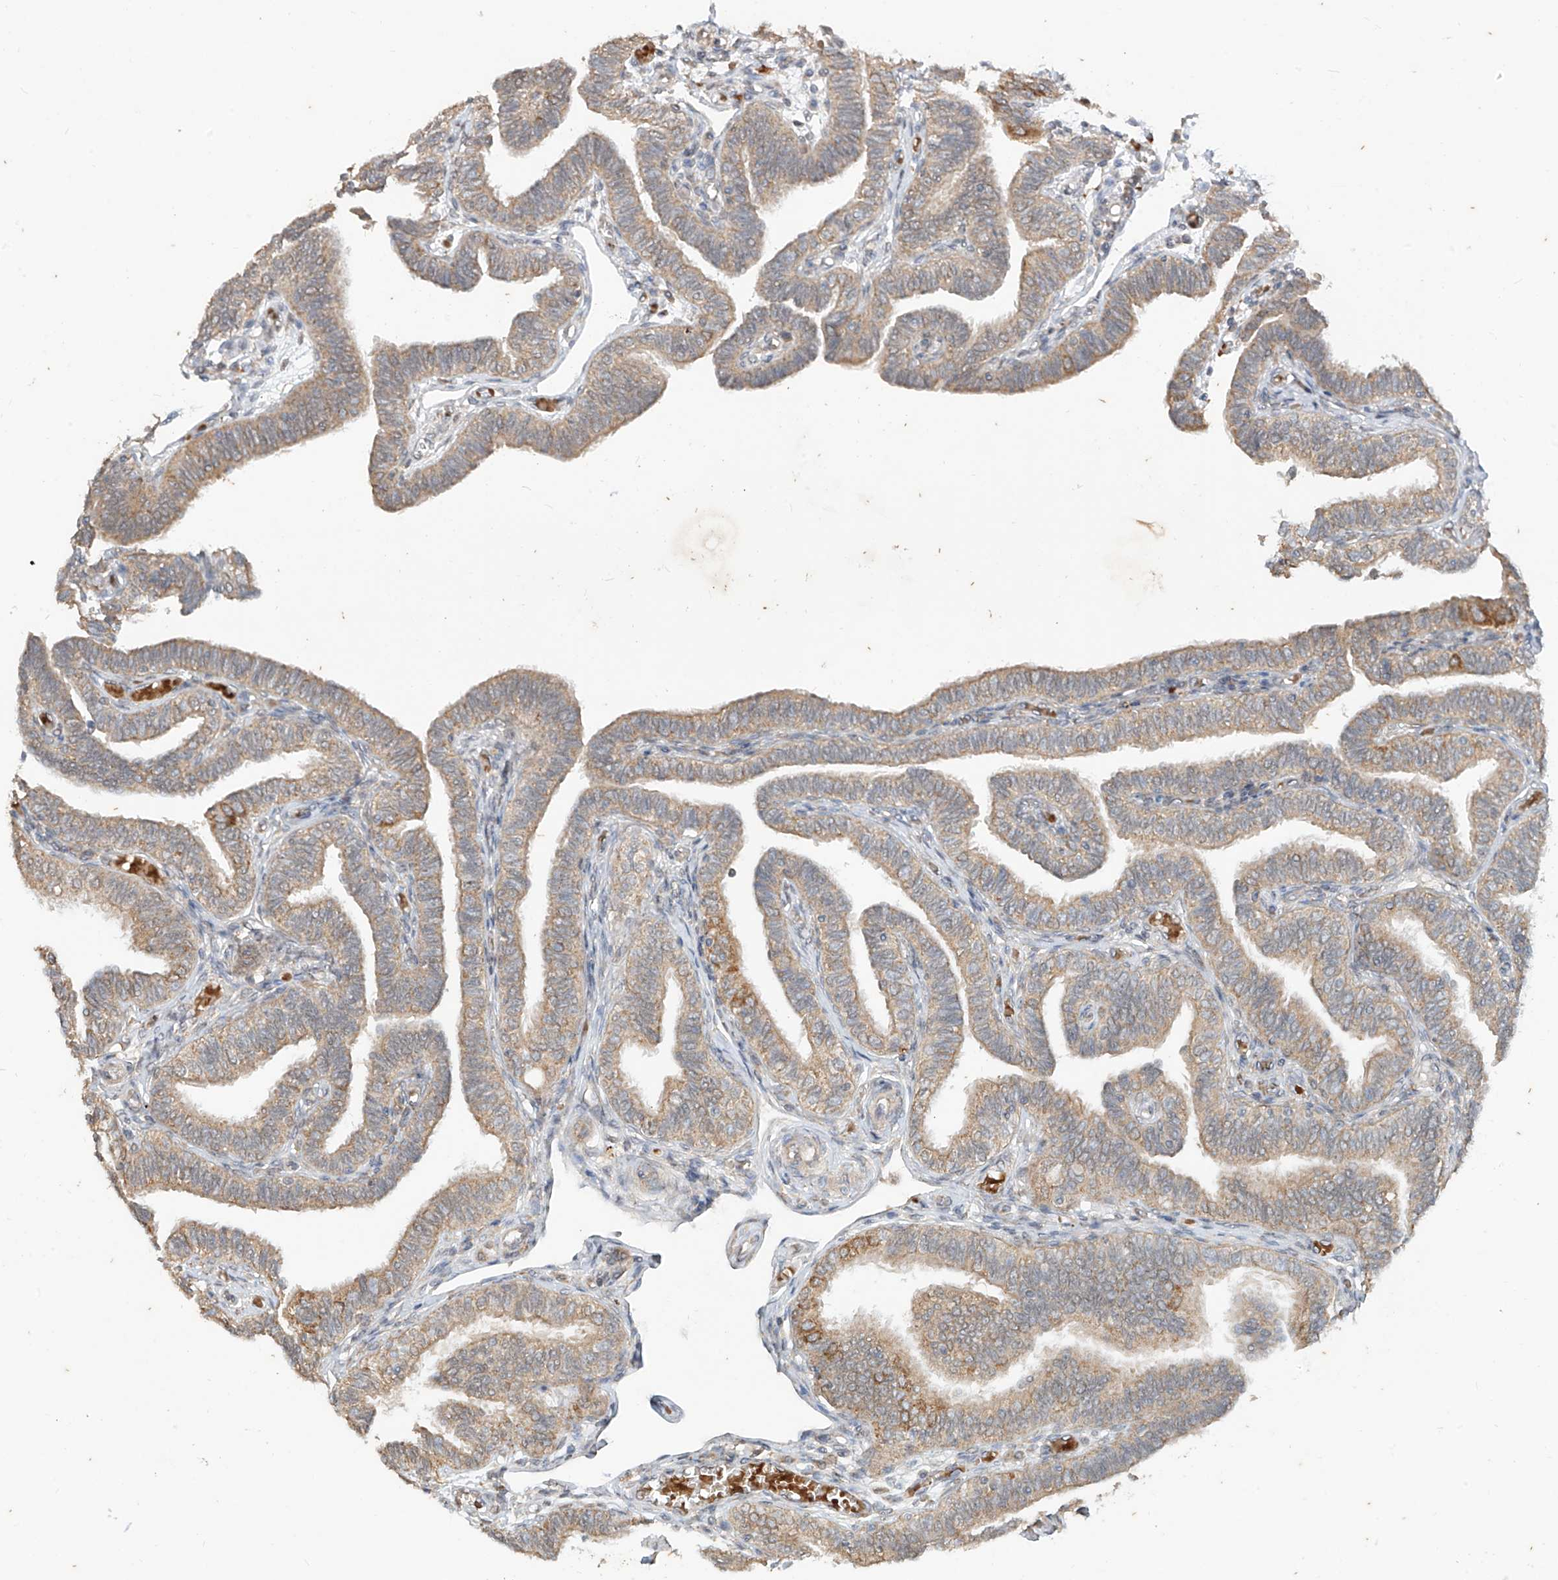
{"staining": {"intensity": "moderate", "quantity": ">75%", "location": "cytoplasmic/membranous"}, "tissue": "fallopian tube", "cell_type": "Glandular cells", "image_type": "normal", "snomed": [{"axis": "morphology", "description": "Normal tissue, NOS"}, {"axis": "topography", "description": "Fallopian tube"}], "caption": "Glandular cells demonstrate medium levels of moderate cytoplasmic/membranous staining in about >75% of cells in normal human fallopian tube. (IHC, brightfield microscopy, high magnification).", "gene": "MTUS2", "patient": {"sex": "female", "age": 39}}